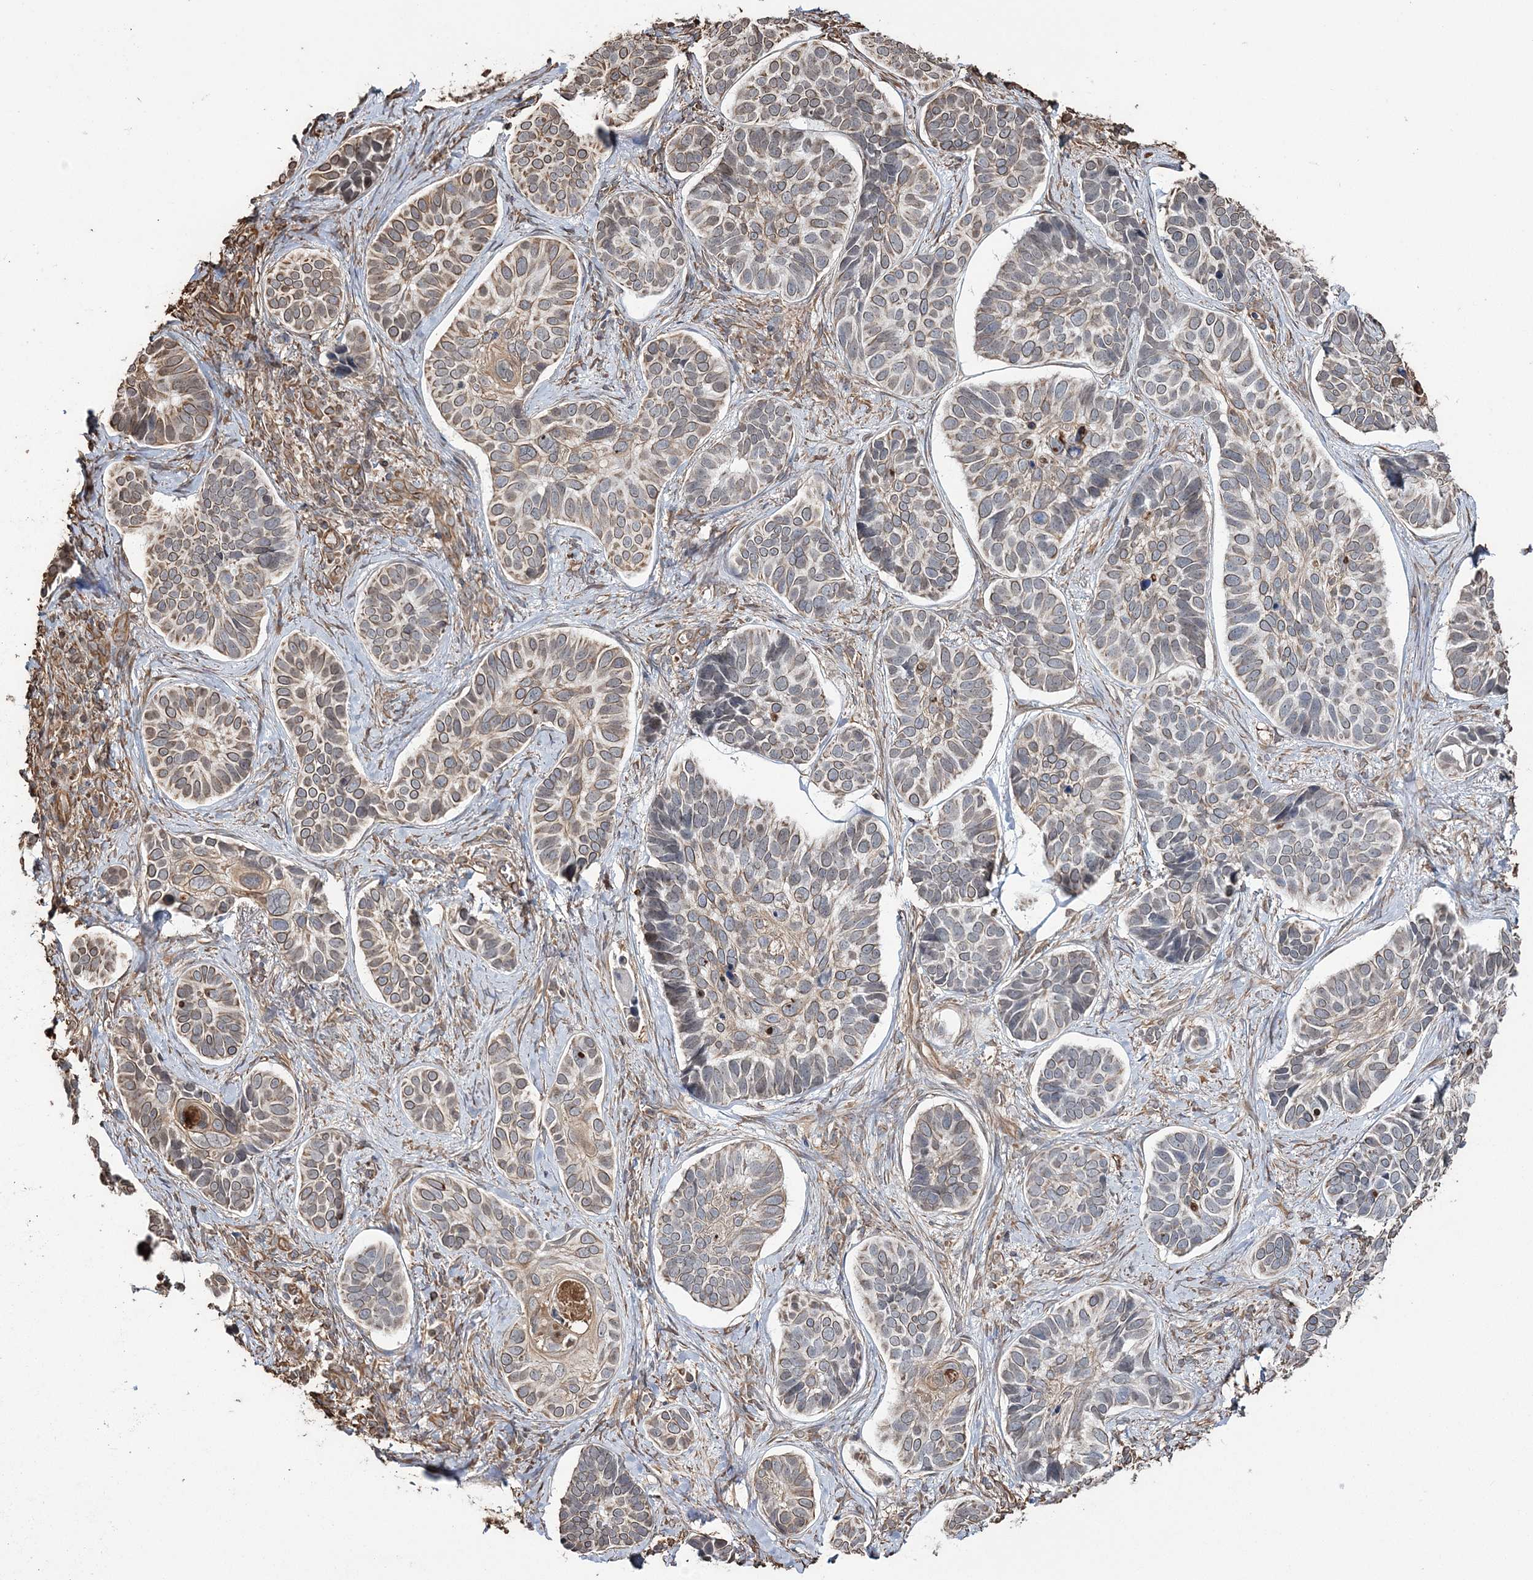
{"staining": {"intensity": "weak", "quantity": "25%-75%", "location": "cytoplasmic/membranous"}, "tissue": "skin cancer", "cell_type": "Tumor cells", "image_type": "cancer", "snomed": [{"axis": "morphology", "description": "Basal cell carcinoma"}, {"axis": "topography", "description": "Skin"}], "caption": "Immunohistochemical staining of human basal cell carcinoma (skin) shows low levels of weak cytoplasmic/membranous protein expression in about 25%-75% of tumor cells. The staining was performed using DAB to visualize the protein expression in brown, while the nuclei were stained in blue with hematoxylin (Magnification: 20x).", "gene": "ATP11B", "patient": {"sex": "male", "age": 62}}